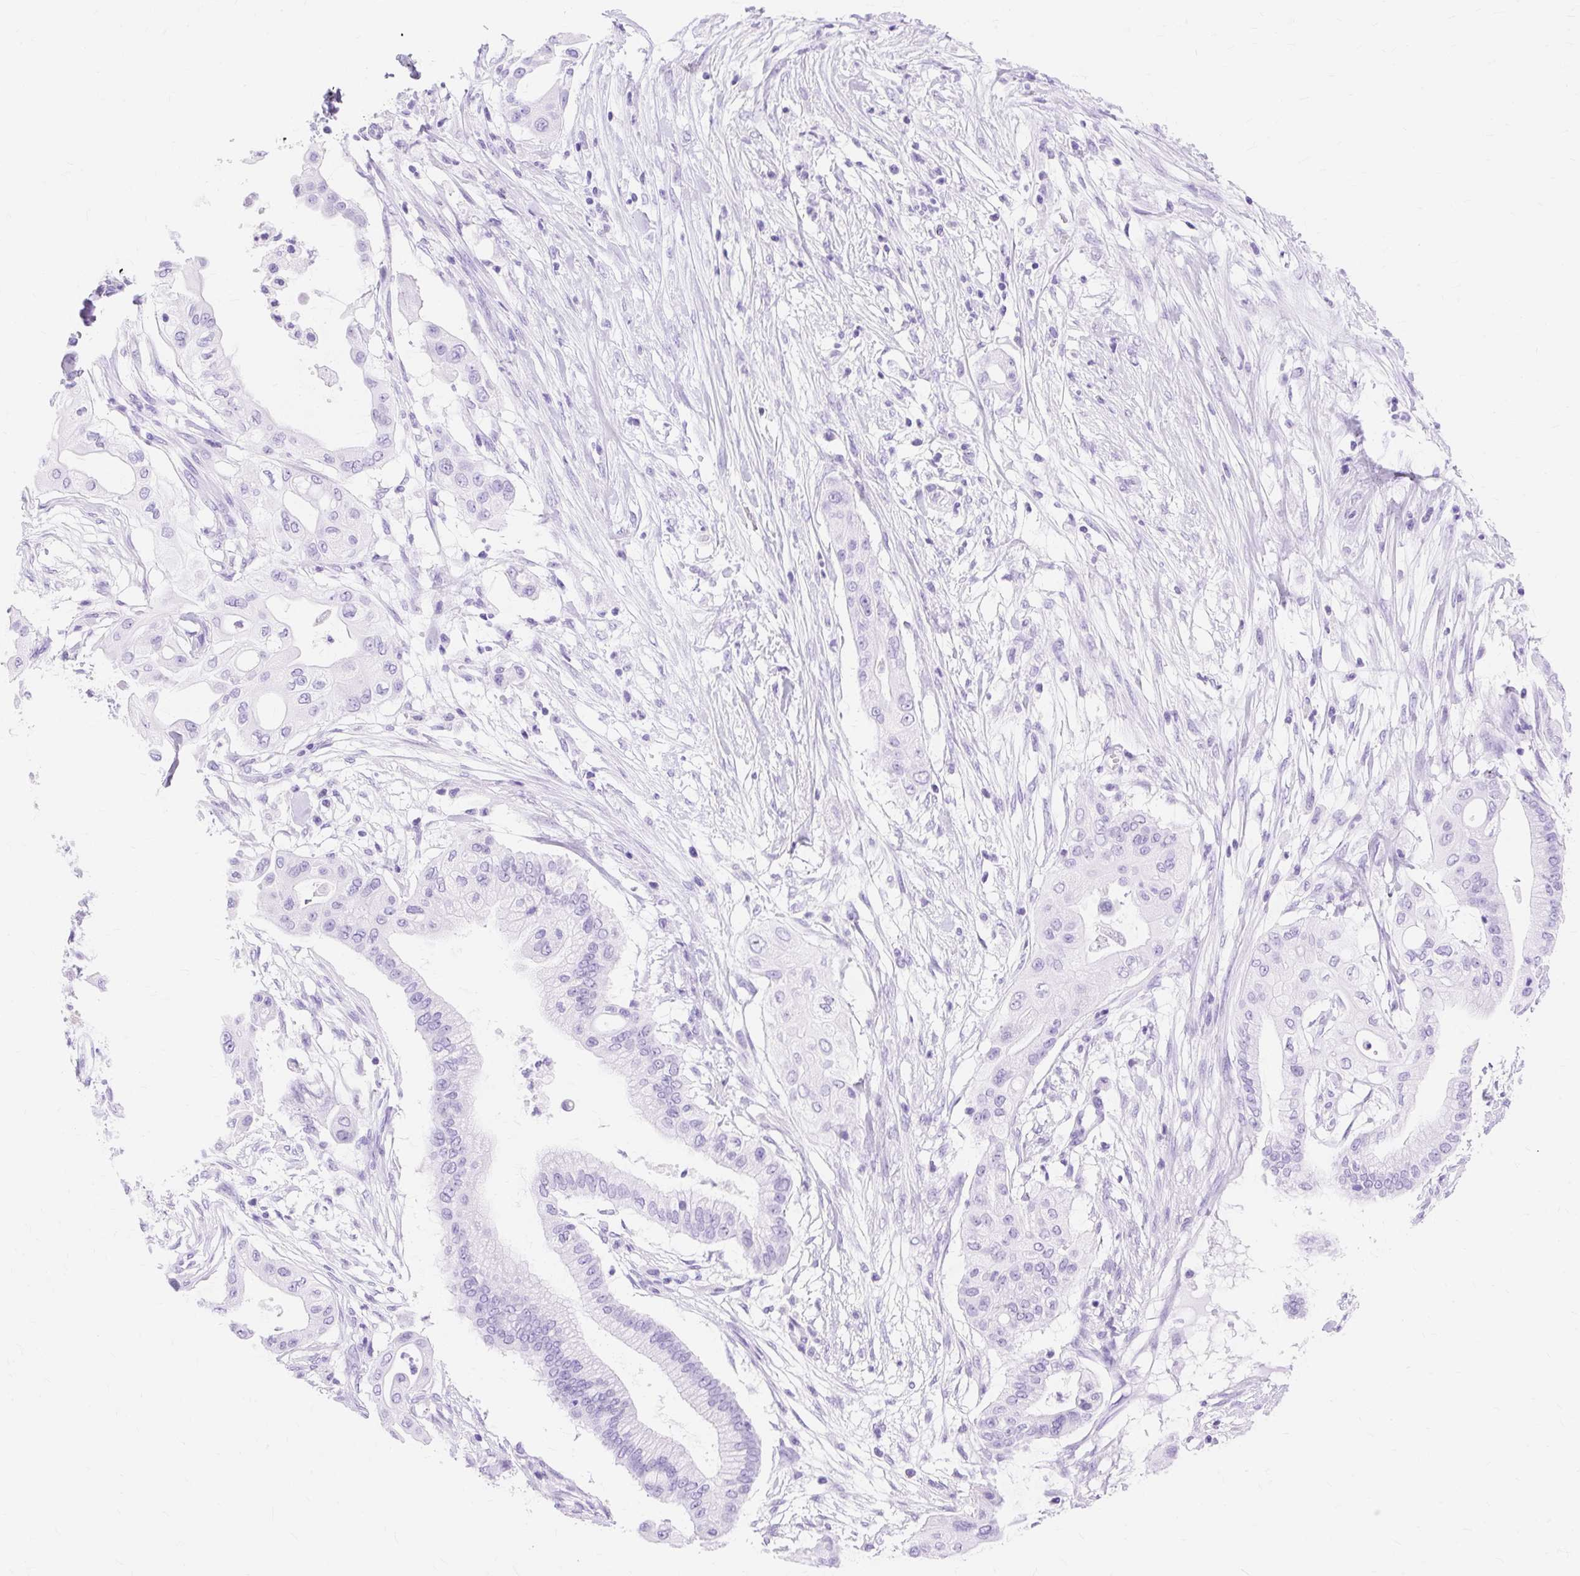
{"staining": {"intensity": "negative", "quantity": "none", "location": "none"}, "tissue": "pancreatic cancer", "cell_type": "Tumor cells", "image_type": "cancer", "snomed": [{"axis": "morphology", "description": "Adenocarcinoma, NOS"}, {"axis": "topography", "description": "Pancreas"}], "caption": "Immunohistochemical staining of pancreatic adenocarcinoma shows no significant staining in tumor cells.", "gene": "MBP", "patient": {"sex": "male", "age": 68}}